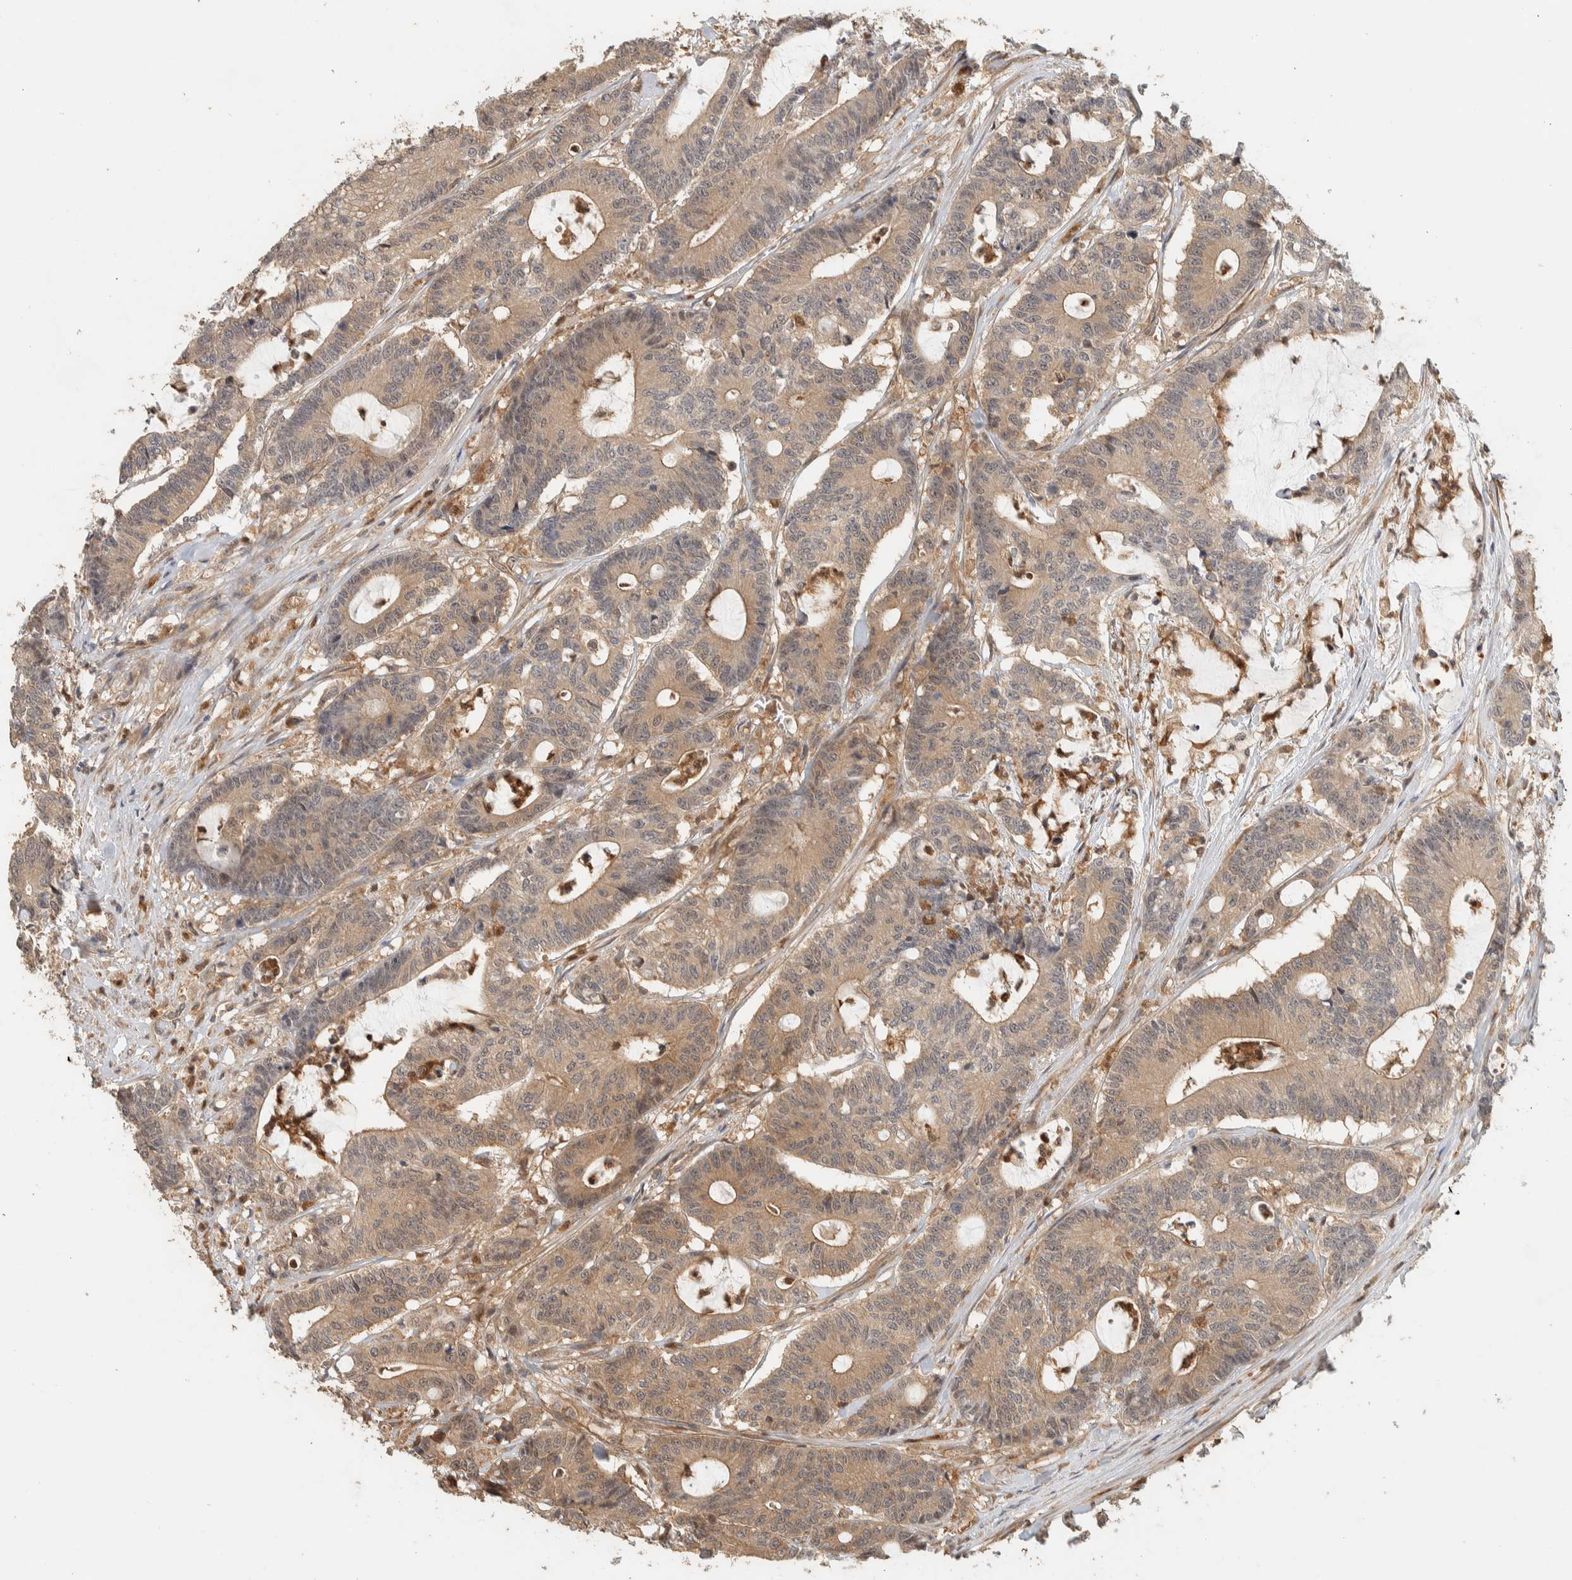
{"staining": {"intensity": "moderate", "quantity": ">75%", "location": "cytoplasmic/membranous"}, "tissue": "colorectal cancer", "cell_type": "Tumor cells", "image_type": "cancer", "snomed": [{"axis": "morphology", "description": "Adenocarcinoma, NOS"}, {"axis": "topography", "description": "Colon"}], "caption": "Brown immunohistochemical staining in human colorectal adenocarcinoma displays moderate cytoplasmic/membranous positivity in approximately >75% of tumor cells. Immunohistochemistry (ihc) stains the protein of interest in brown and the nuclei are stained blue.", "gene": "ADSS2", "patient": {"sex": "female", "age": 84}}